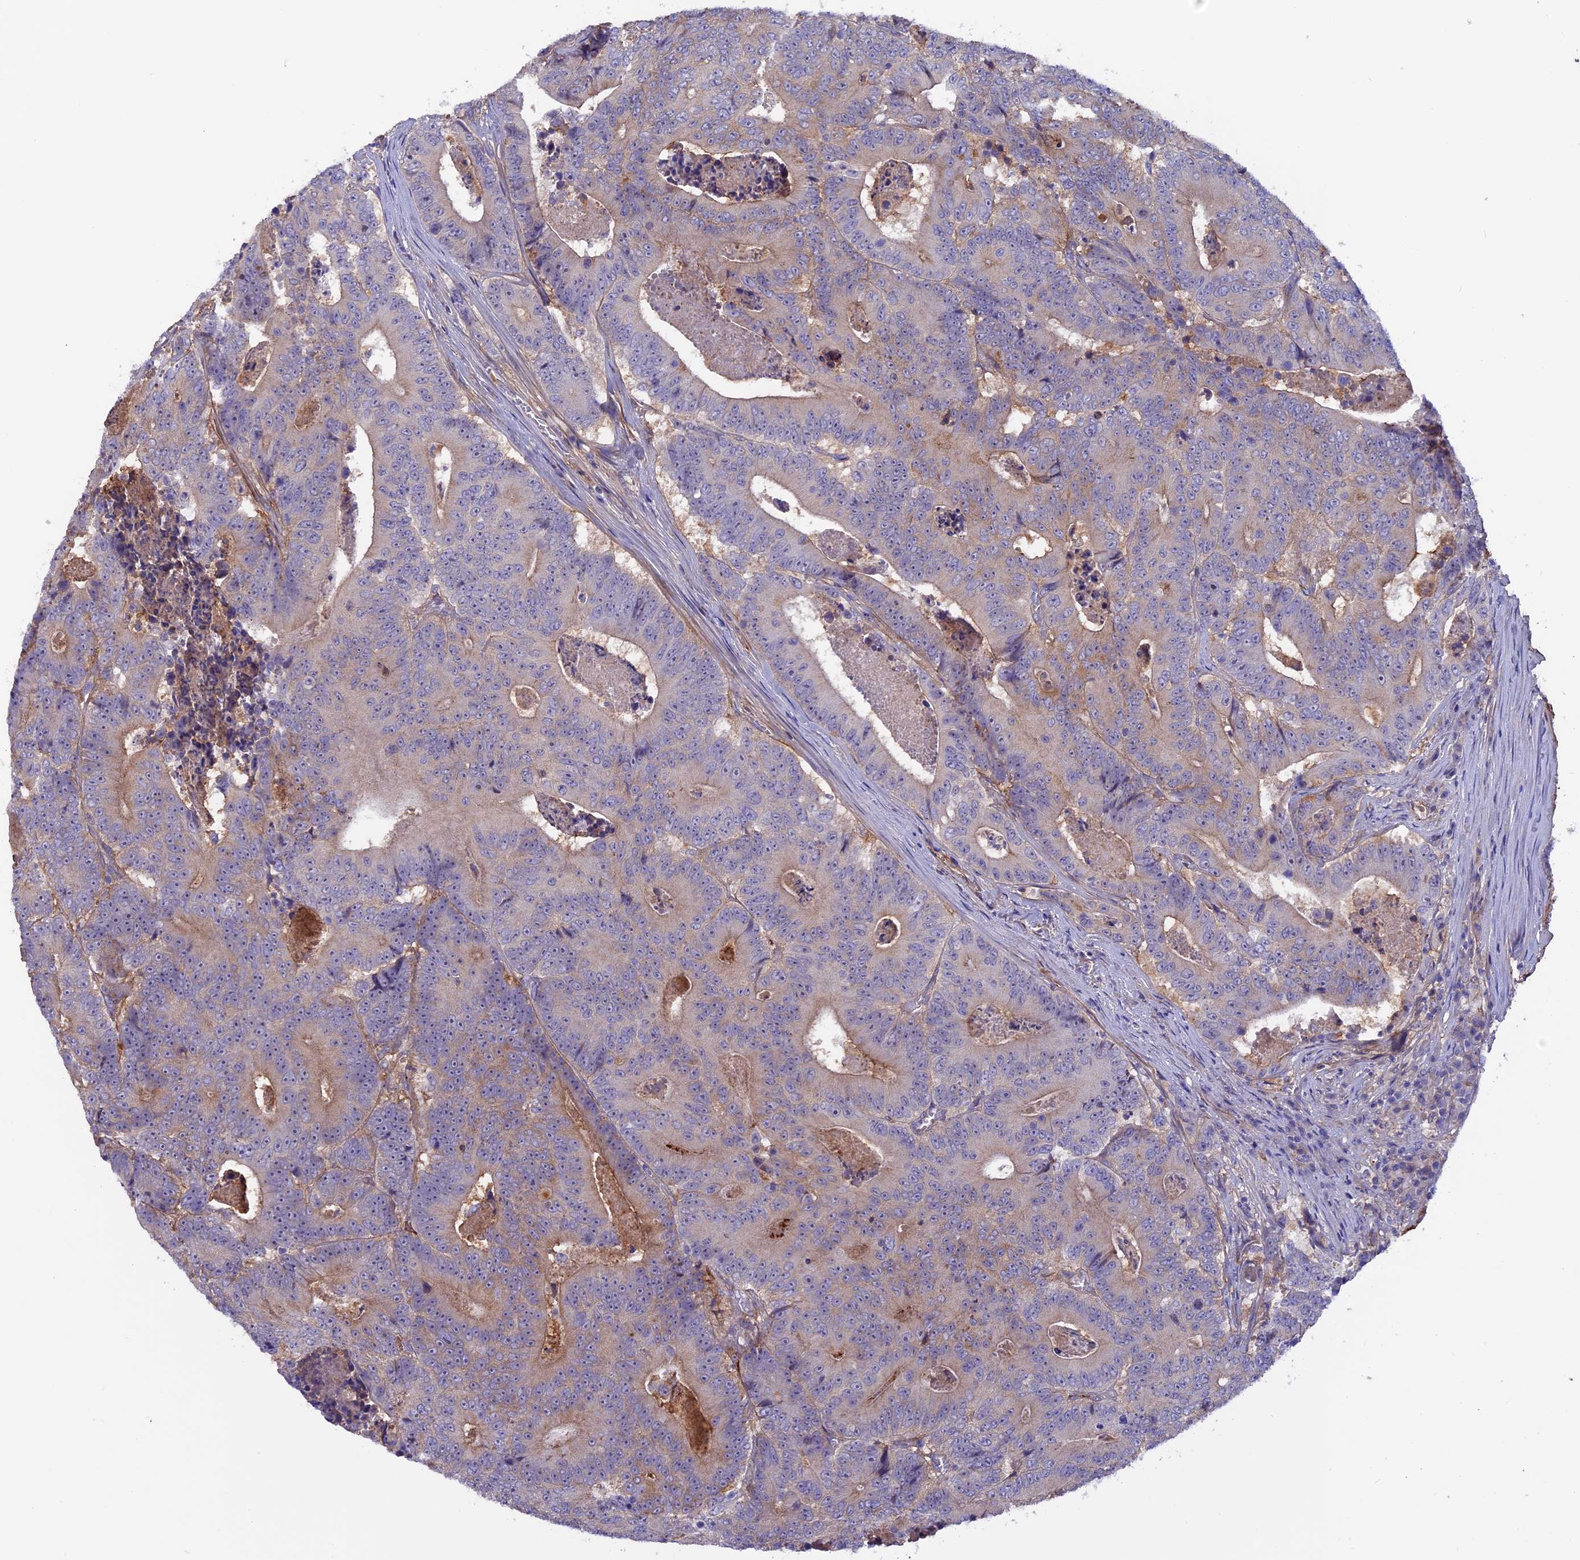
{"staining": {"intensity": "weak", "quantity": "25%-75%", "location": "cytoplasmic/membranous"}, "tissue": "colorectal cancer", "cell_type": "Tumor cells", "image_type": "cancer", "snomed": [{"axis": "morphology", "description": "Adenocarcinoma, NOS"}, {"axis": "topography", "description": "Colon"}], "caption": "Brown immunohistochemical staining in colorectal adenocarcinoma demonstrates weak cytoplasmic/membranous expression in approximately 25%-75% of tumor cells.", "gene": "COL4A3", "patient": {"sex": "male", "age": 83}}